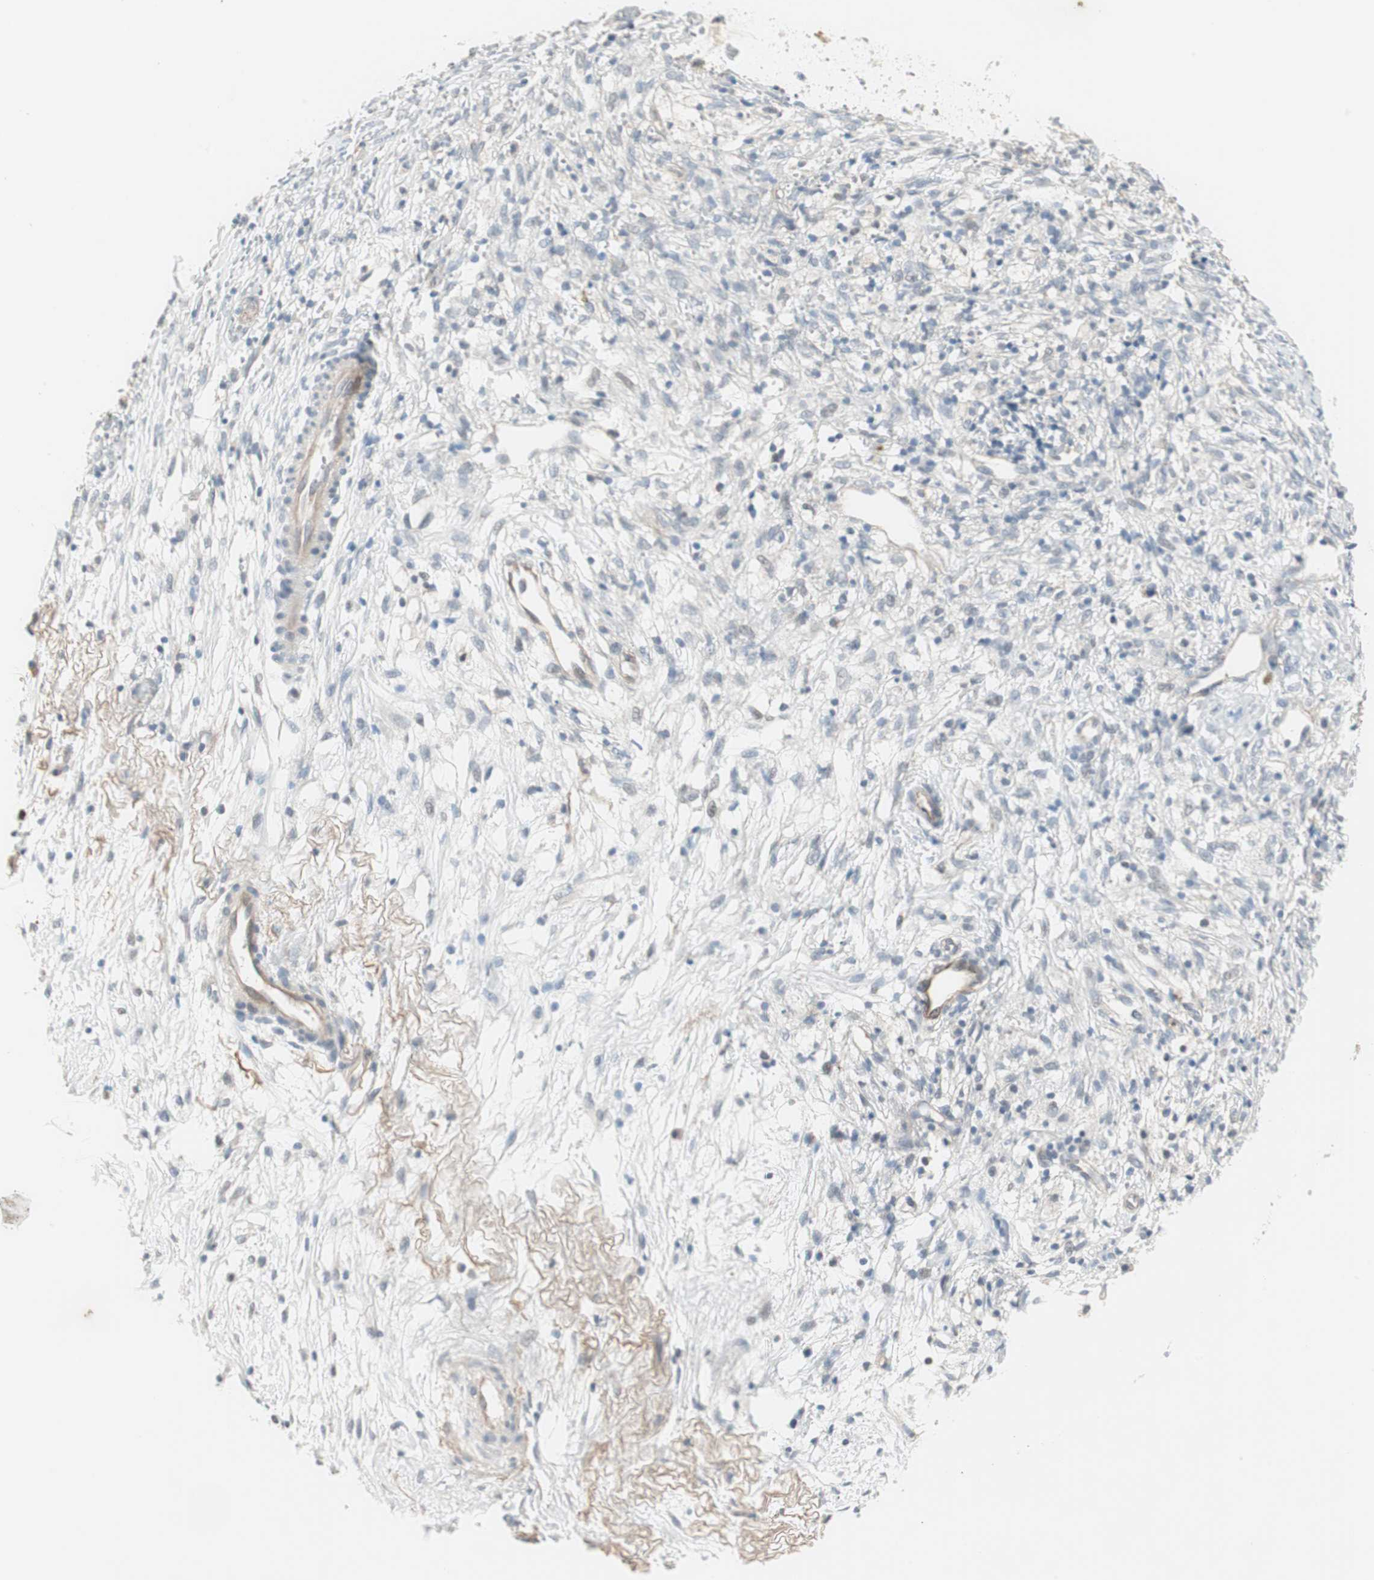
{"staining": {"intensity": "negative", "quantity": "none", "location": "none"}, "tissue": "ovarian cancer", "cell_type": "Tumor cells", "image_type": "cancer", "snomed": [{"axis": "morphology", "description": "Carcinoma, endometroid"}, {"axis": "topography", "description": "Ovary"}], "caption": "The histopathology image displays no significant positivity in tumor cells of ovarian endometroid carcinoma.", "gene": "ITGB4", "patient": {"sex": "female", "age": 42}}